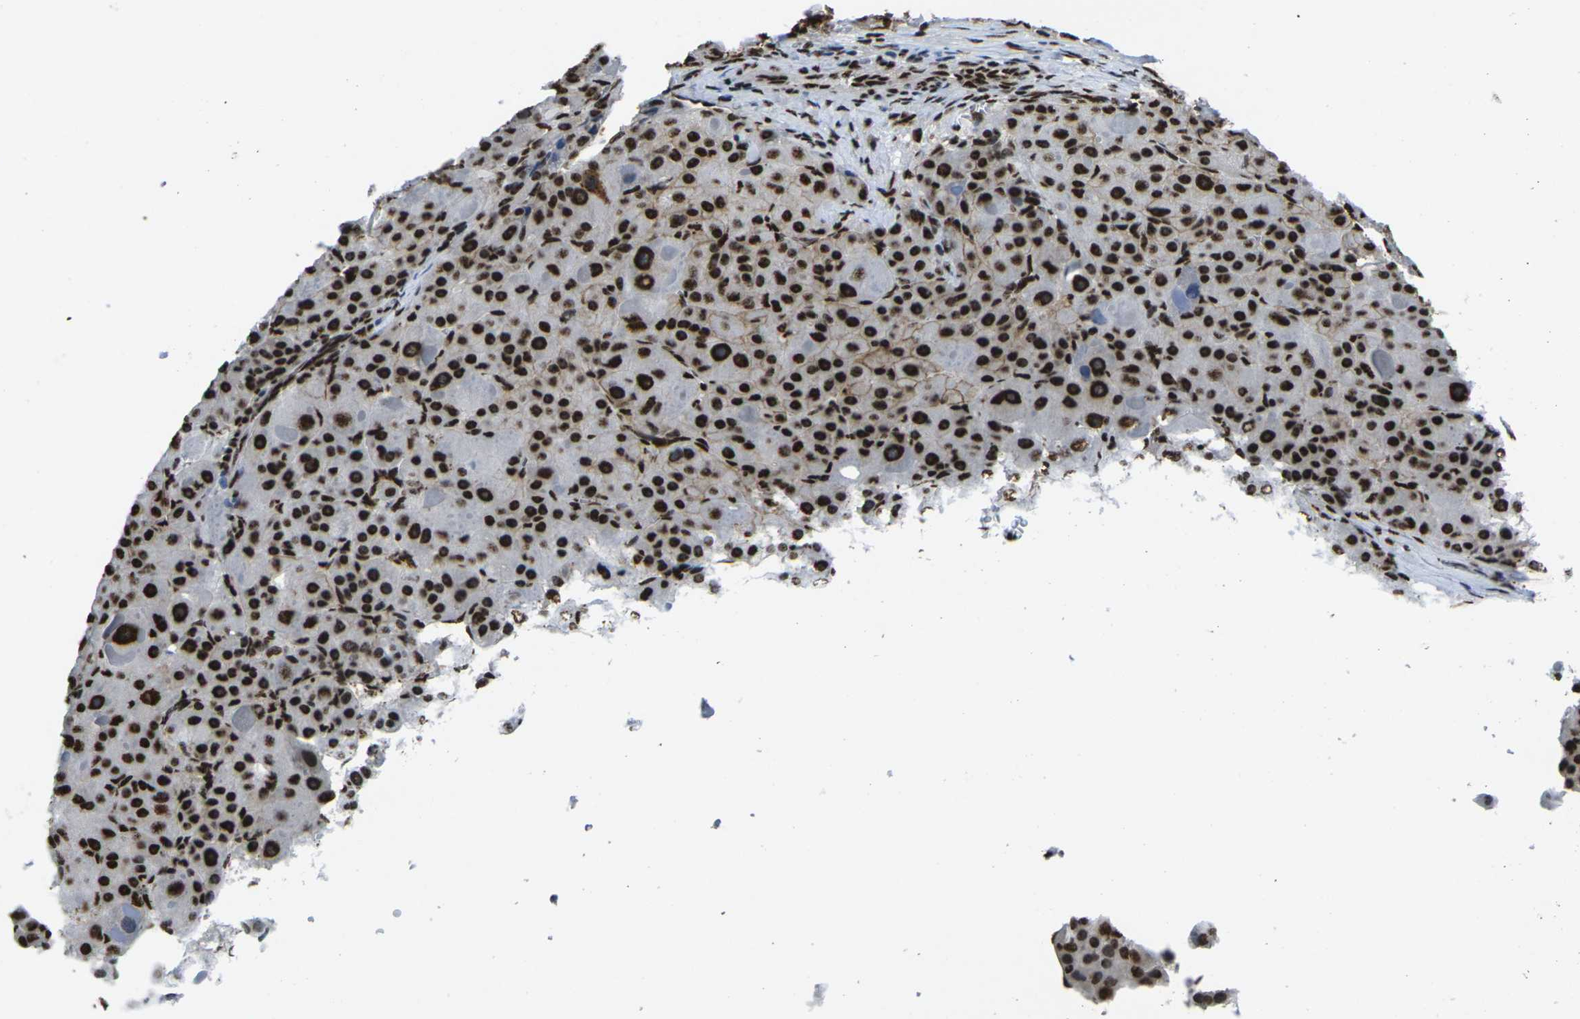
{"staining": {"intensity": "strong", "quantity": ">75%", "location": "nuclear"}, "tissue": "liver cancer", "cell_type": "Tumor cells", "image_type": "cancer", "snomed": [{"axis": "morphology", "description": "Carcinoma, Hepatocellular, NOS"}, {"axis": "topography", "description": "Liver"}], "caption": "A histopathology image of human liver hepatocellular carcinoma stained for a protein exhibits strong nuclear brown staining in tumor cells. The staining was performed using DAB (3,3'-diaminobenzidine), with brown indicating positive protein expression. Nuclei are stained blue with hematoxylin.", "gene": "SMARCC1", "patient": {"sex": "male", "age": 76}}